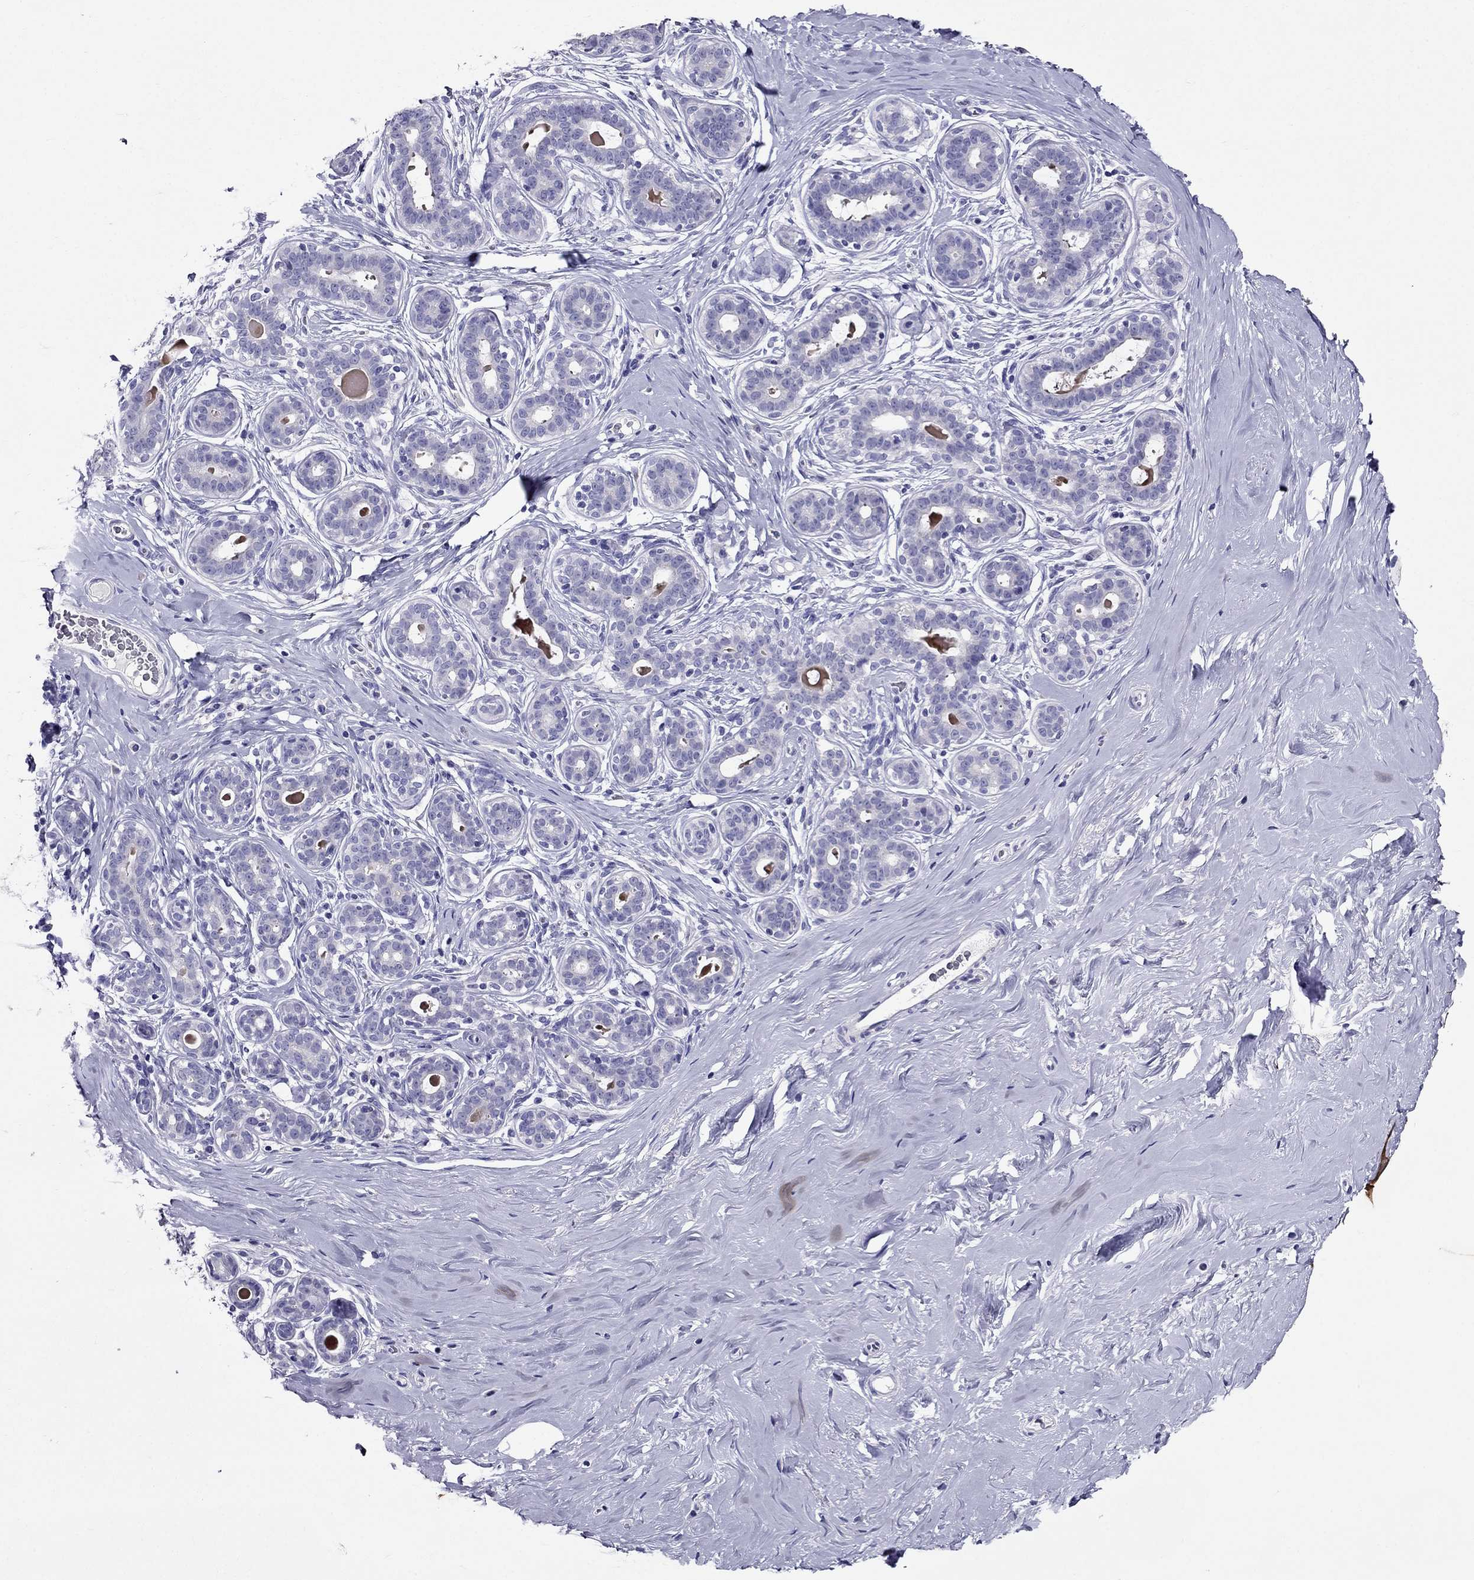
{"staining": {"intensity": "negative", "quantity": "none", "location": "none"}, "tissue": "breast", "cell_type": "Adipocytes", "image_type": "normal", "snomed": [{"axis": "morphology", "description": "Normal tissue, NOS"}, {"axis": "topography", "description": "Skin"}, {"axis": "topography", "description": "Breast"}], "caption": "The IHC image has no significant positivity in adipocytes of breast. (Brightfield microscopy of DAB (3,3'-diaminobenzidine) immunohistochemistry at high magnification).", "gene": "ZNF541", "patient": {"sex": "female", "age": 43}}